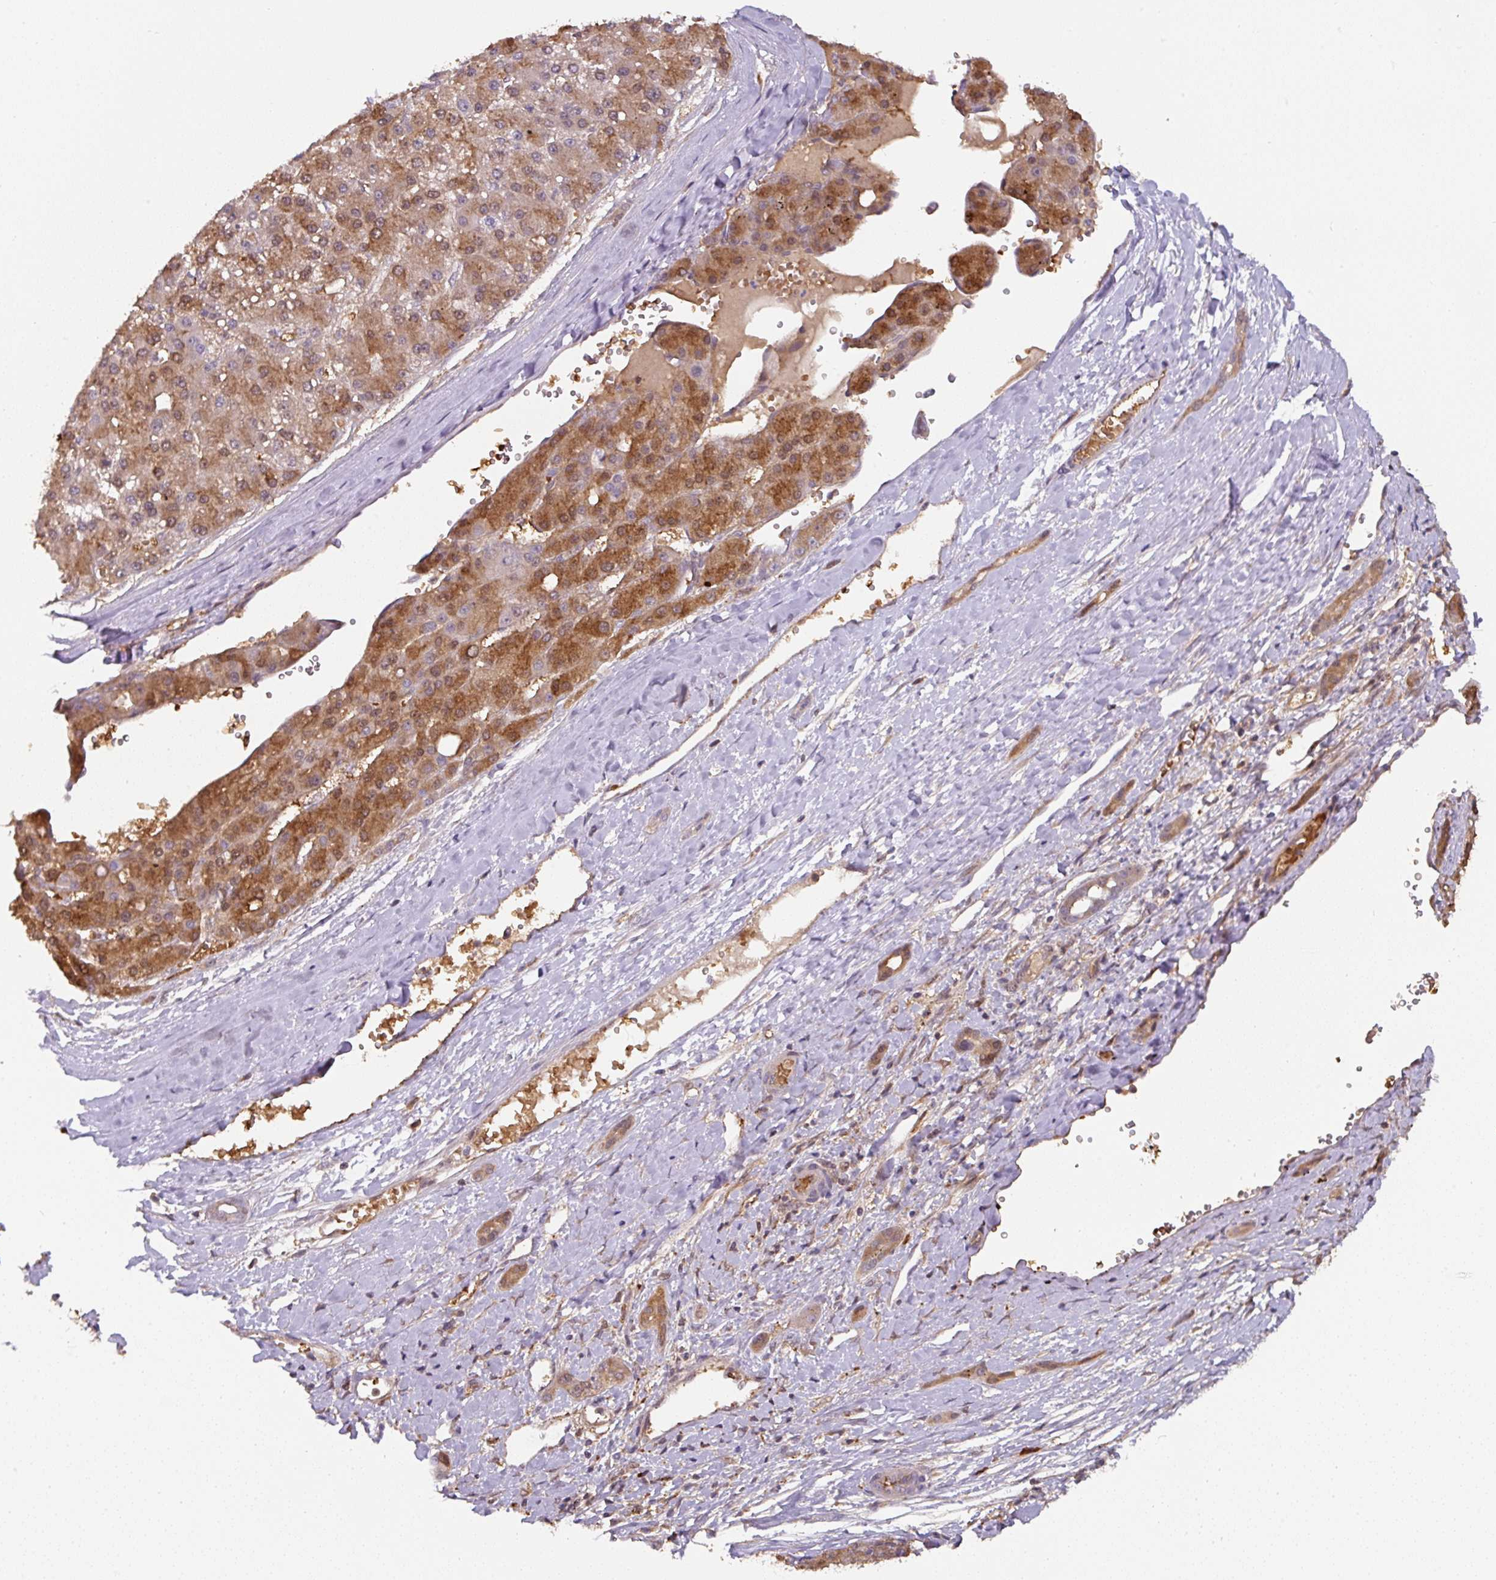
{"staining": {"intensity": "strong", "quantity": ">75%", "location": "cytoplasmic/membranous"}, "tissue": "liver cancer", "cell_type": "Tumor cells", "image_type": "cancer", "snomed": [{"axis": "morphology", "description": "Carcinoma, Hepatocellular, NOS"}, {"axis": "topography", "description": "Liver"}], "caption": "Protein expression by IHC shows strong cytoplasmic/membranous staining in about >75% of tumor cells in liver cancer.", "gene": "ST13", "patient": {"sex": "male", "age": 67}}